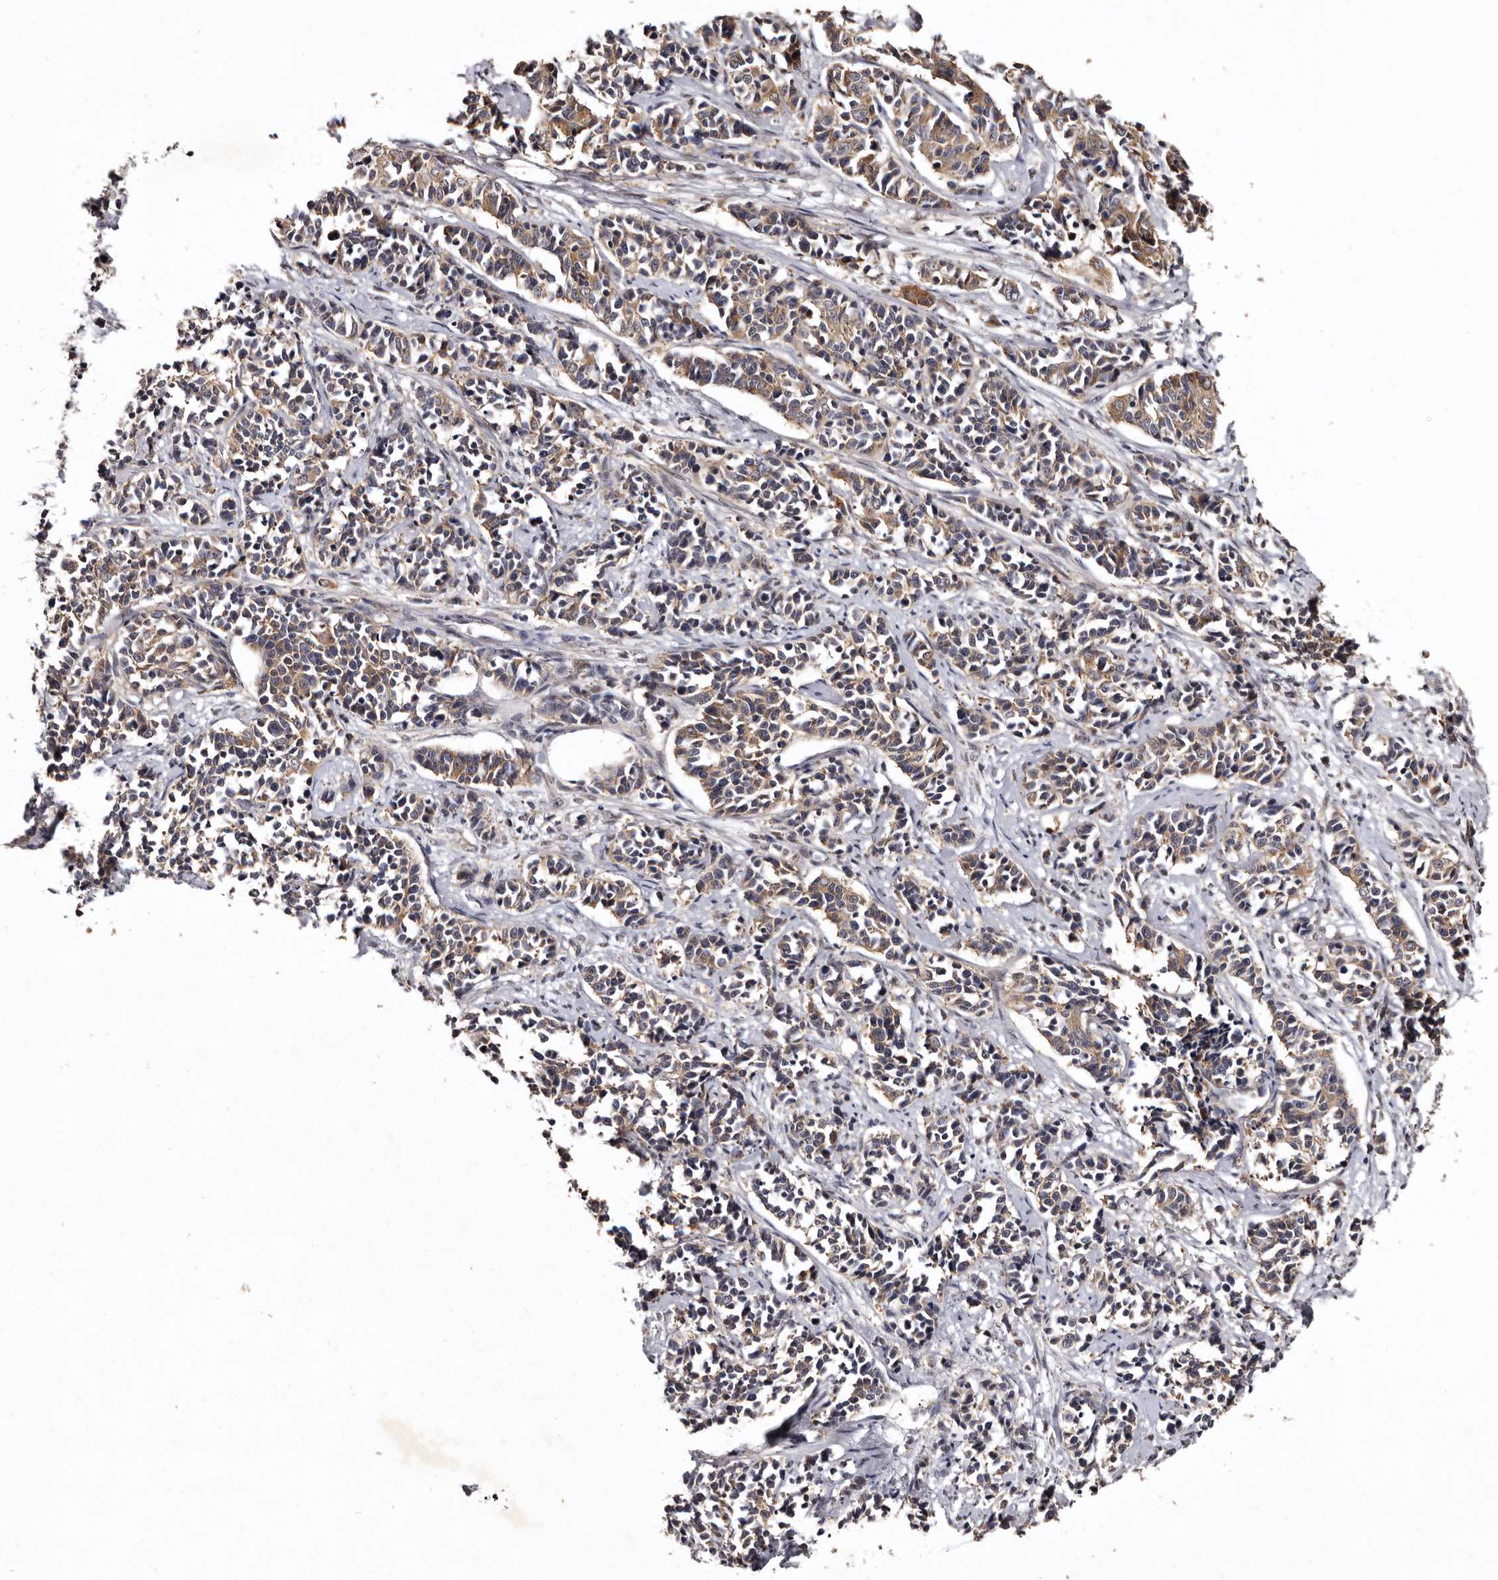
{"staining": {"intensity": "moderate", "quantity": ">75%", "location": "cytoplasmic/membranous"}, "tissue": "cervical cancer", "cell_type": "Tumor cells", "image_type": "cancer", "snomed": [{"axis": "morphology", "description": "Normal tissue, NOS"}, {"axis": "morphology", "description": "Squamous cell carcinoma, NOS"}, {"axis": "topography", "description": "Cervix"}], "caption": "Immunohistochemistry (IHC) image of cervical cancer (squamous cell carcinoma) stained for a protein (brown), which displays medium levels of moderate cytoplasmic/membranous staining in about >75% of tumor cells.", "gene": "FAM91A1", "patient": {"sex": "female", "age": 35}}